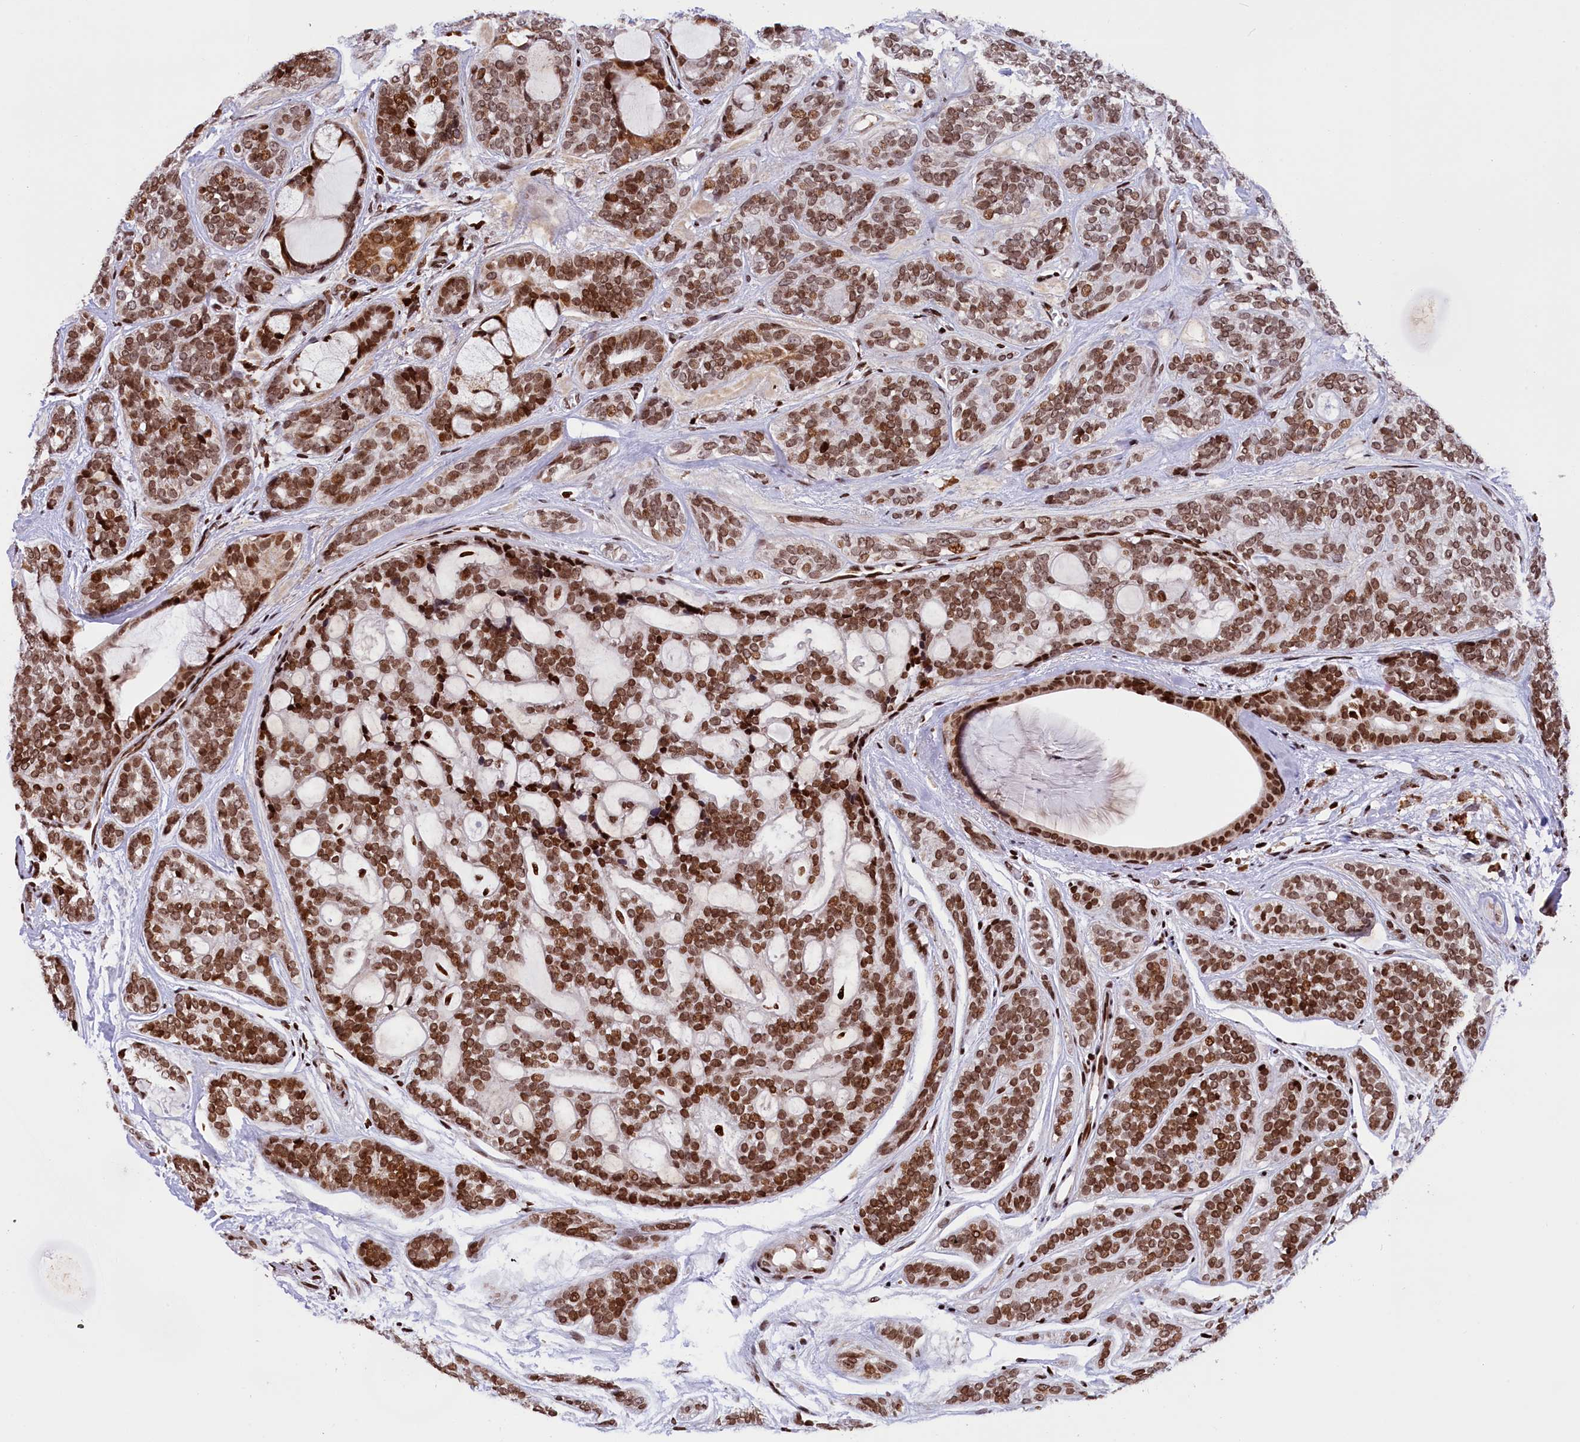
{"staining": {"intensity": "moderate", "quantity": ">75%", "location": "nuclear"}, "tissue": "head and neck cancer", "cell_type": "Tumor cells", "image_type": "cancer", "snomed": [{"axis": "morphology", "description": "Adenocarcinoma, NOS"}, {"axis": "topography", "description": "Head-Neck"}], "caption": "Adenocarcinoma (head and neck) was stained to show a protein in brown. There is medium levels of moderate nuclear staining in approximately >75% of tumor cells.", "gene": "TIMM29", "patient": {"sex": "male", "age": 66}}